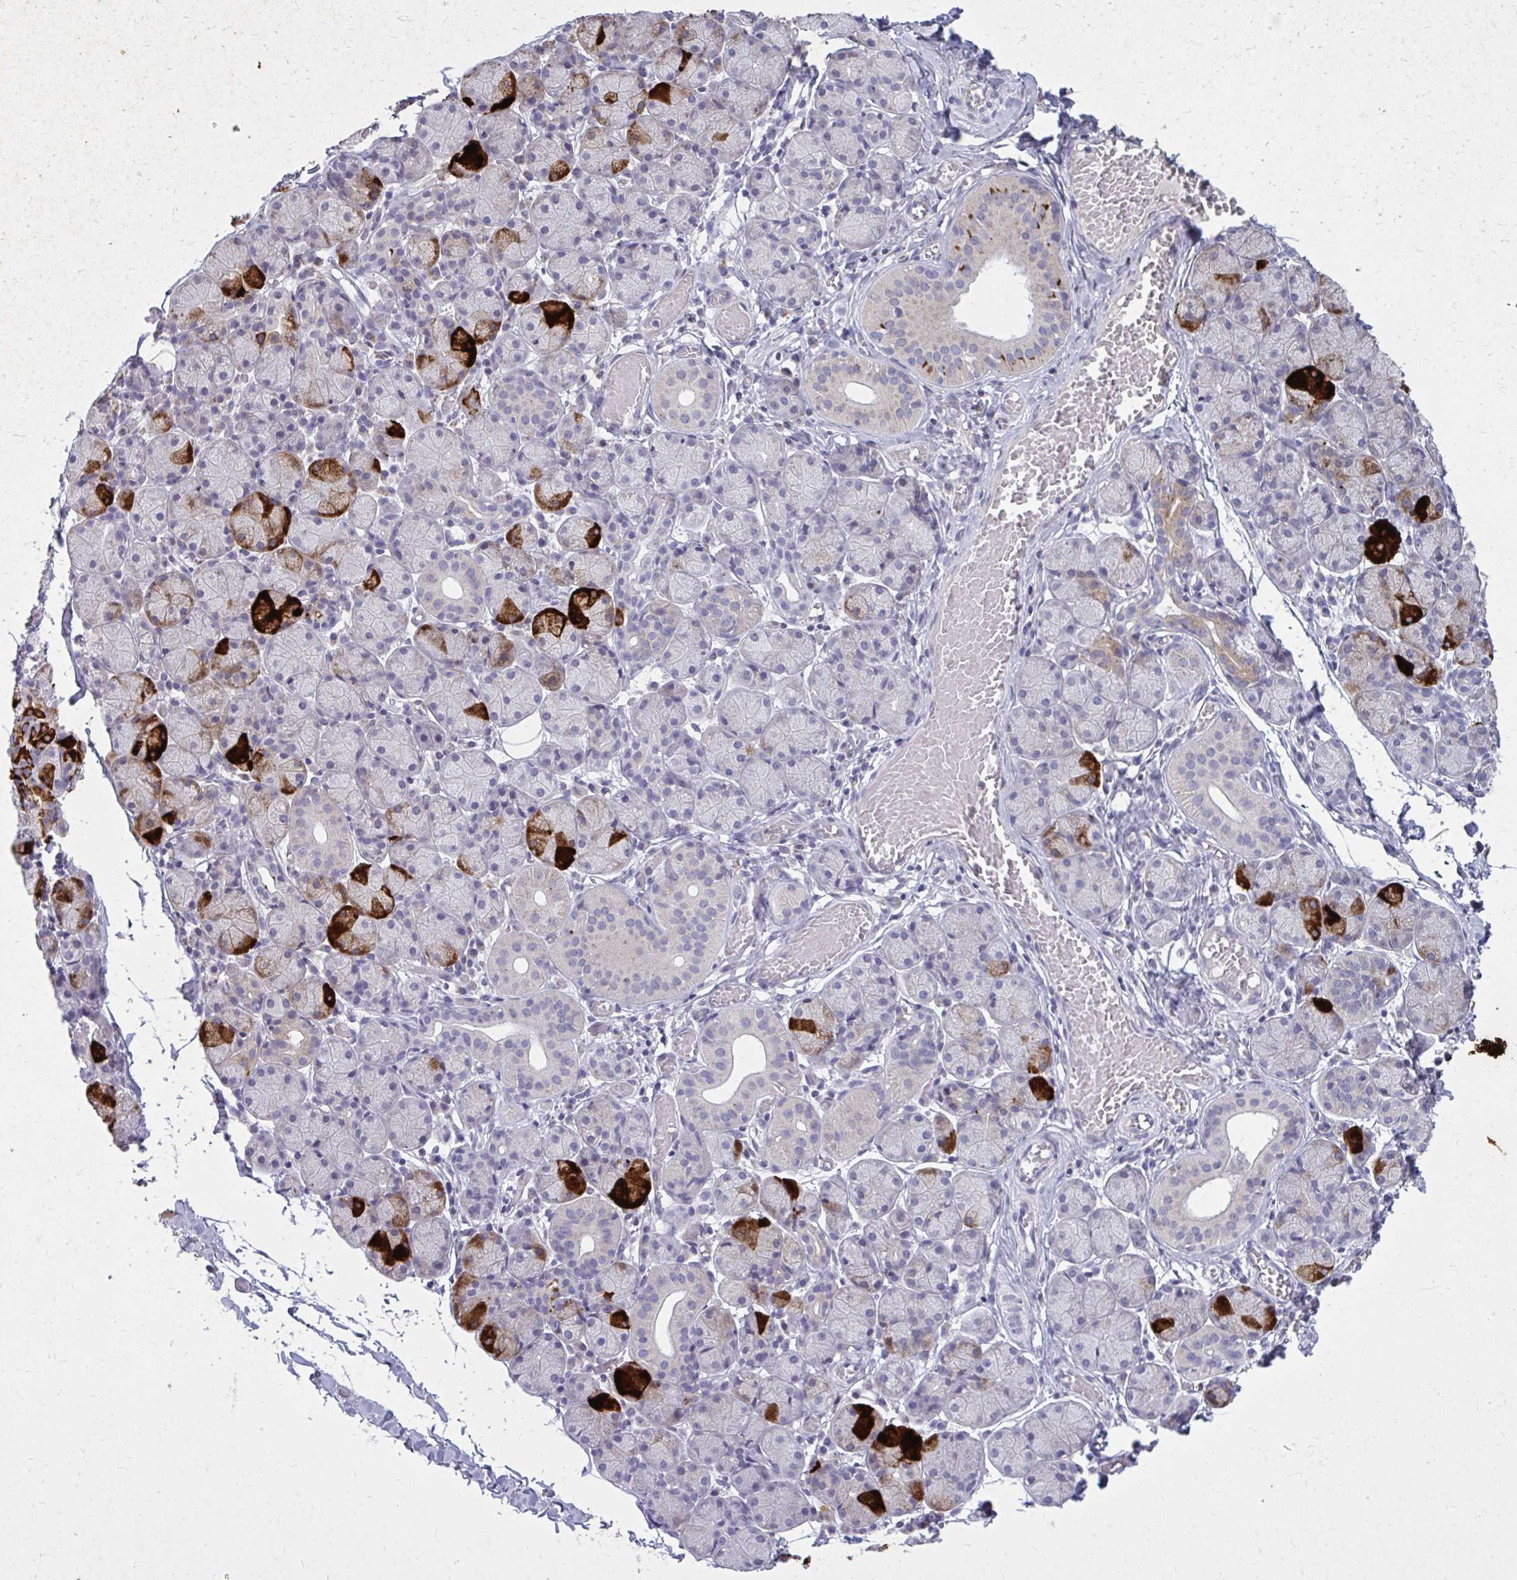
{"staining": {"intensity": "moderate", "quantity": "25%-75%", "location": "cytoplasmic/membranous"}, "tissue": "salivary gland", "cell_type": "Glandular cells", "image_type": "normal", "snomed": [{"axis": "morphology", "description": "Normal tissue, NOS"}, {"axis": "topography", "description": "Salivary gland"}], "caption": "Immunohistochemical staining of benign salivary gland displays medium levels of moderate cytoplasmic/membranous positivity in about 25%-75% of glandular cells. The staining was performed using DAB (3,3'-diaminobenzidine) to visualize the protein expression in brown, while the nuclei were stained in blue with hematoxylin (Magnification: 20x).", "gene": "ACSL5", "patient": {"sex": "female", "age": 24}}